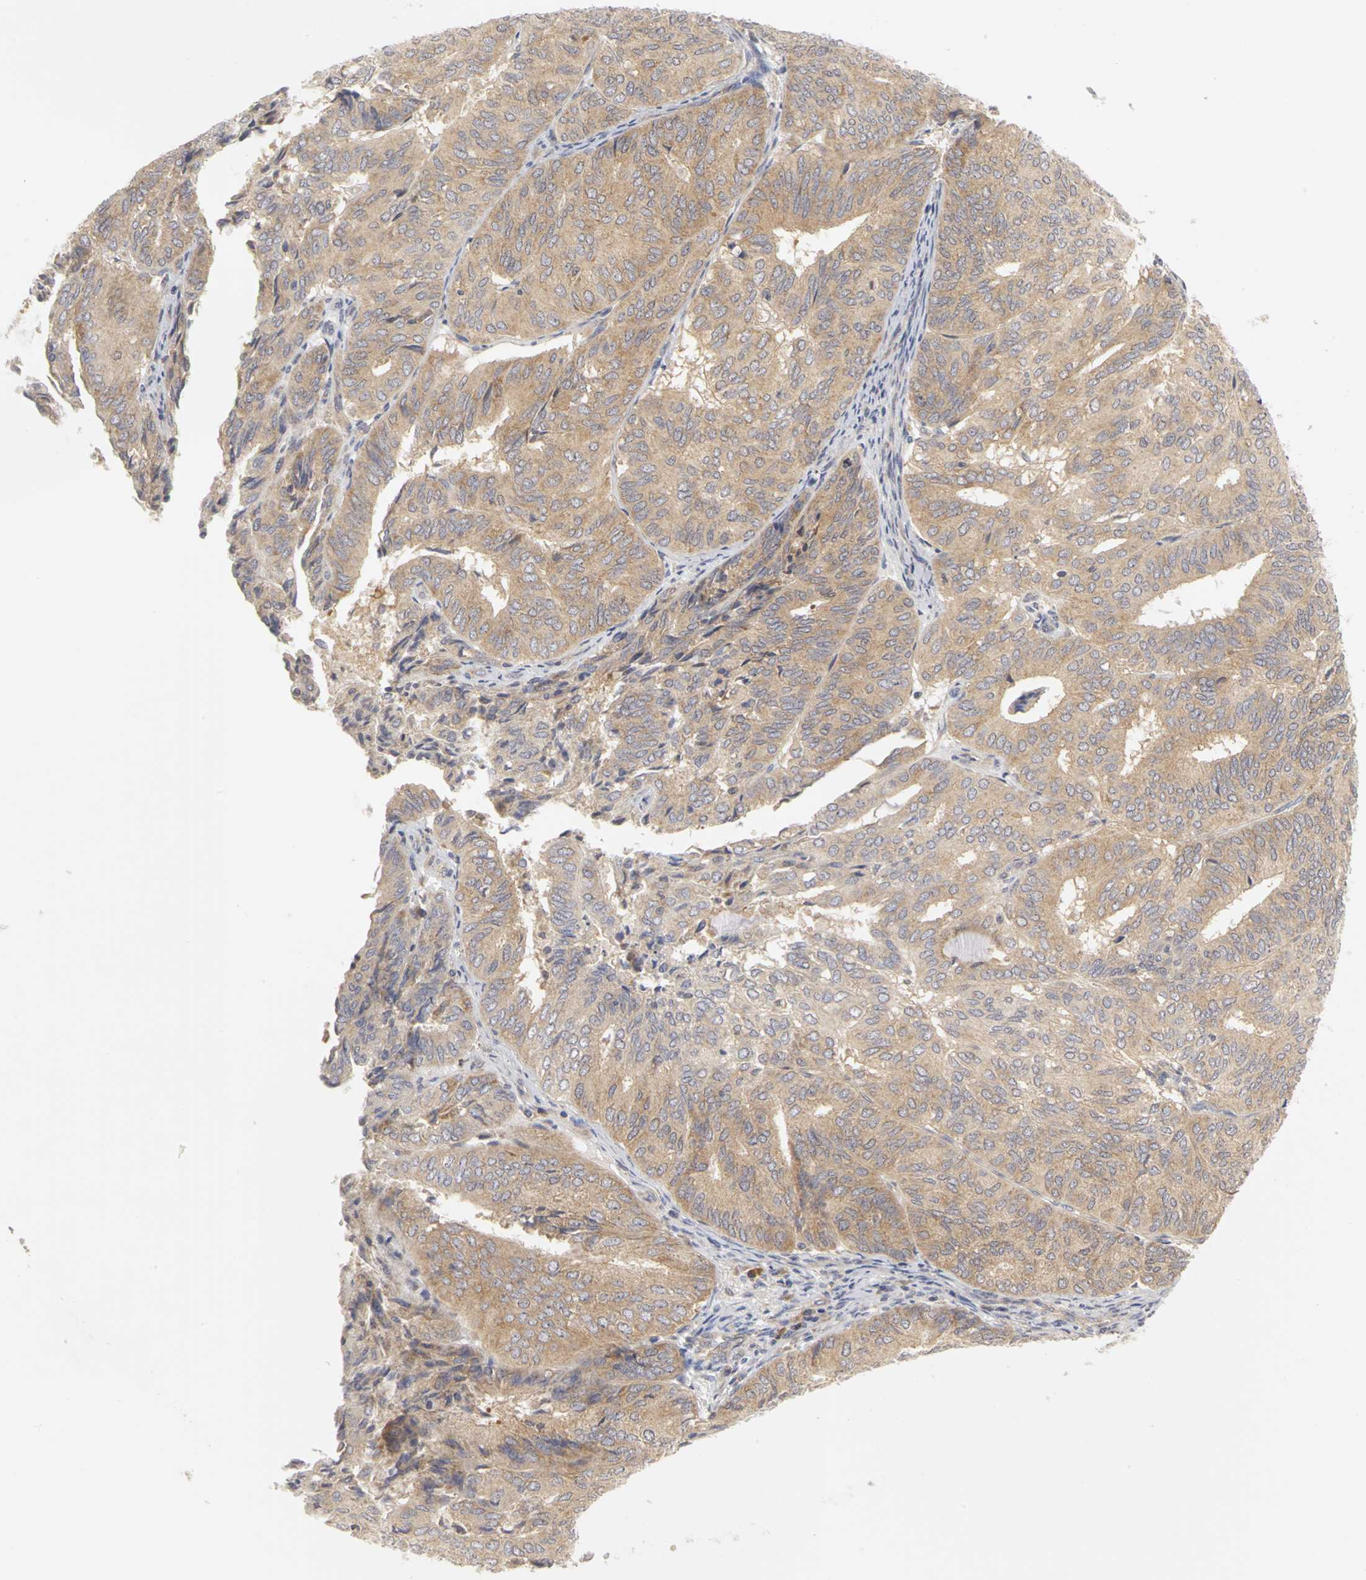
{"staining": {"intensity": "weak", "quantity": ">75%", "location": "cytoplasmic/membranous"}, "tissue": "endometrial cancer", "cell_type": "Tumor cells", "image_type": "cancer", "snomed": [{"axis": "morphology", "description": "Adenocarcinoma, NOS"}, {"axis": "topography", "description": "Uterus"}], "caption": "DAB (3,3'-diaminobenzidine) immunohistochemical staining of human endometrial adenocarcinoma exhibits weak cytoplasmic/membranous protein expression in about >75% of tumor cells.", "gene": "IRAK1", "patient": {"sex": "female", "age": 60}}